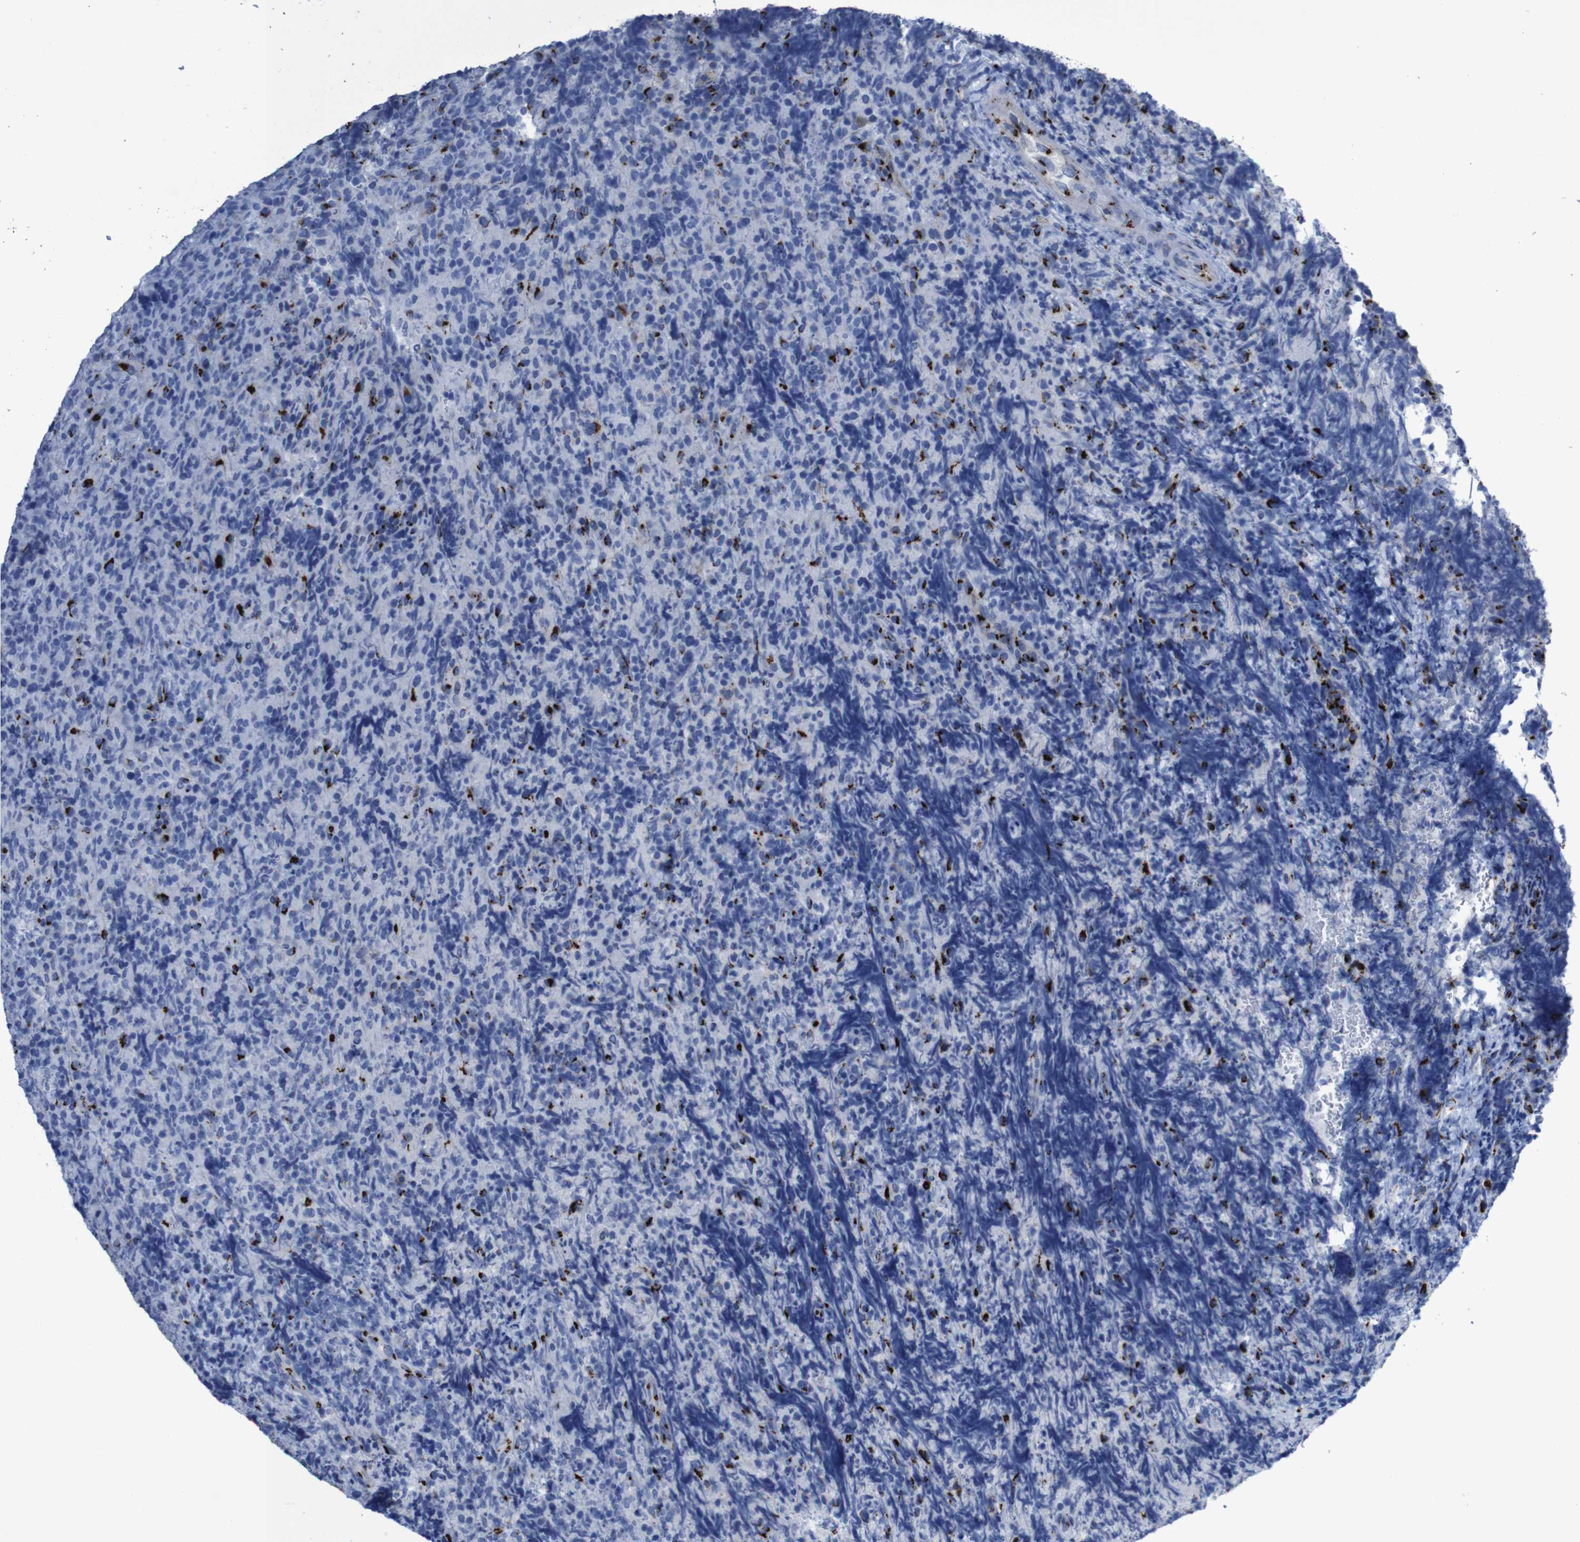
{"staining": {"intensity": "strong", "quantity": "25%-75%", "location": "cytoplasmic/membranous"}, "tissue": "lymphoma", "cell_type": "Tumor cells", "image_type": "cancer", "snomed": [{"axis": "morphology", "description": "Malignant lymphoma, non-Hodgkin's type, High grade"}, {"axis": "topography", "description": "Tonsil"}], "caption": "Brown immunohistochemical staining in lymphoma exhibits strong cytoplasmic/membranous expression in about 25%-75% of tumor cells. Using DAB (3,3'-diaminobenzidine) (brown) and hematoxylin (blue) stains, captured at high magnification using brightfield microscopy.", "gene": "GOLM1", "patient": {"sex": "female", "age": 36}}